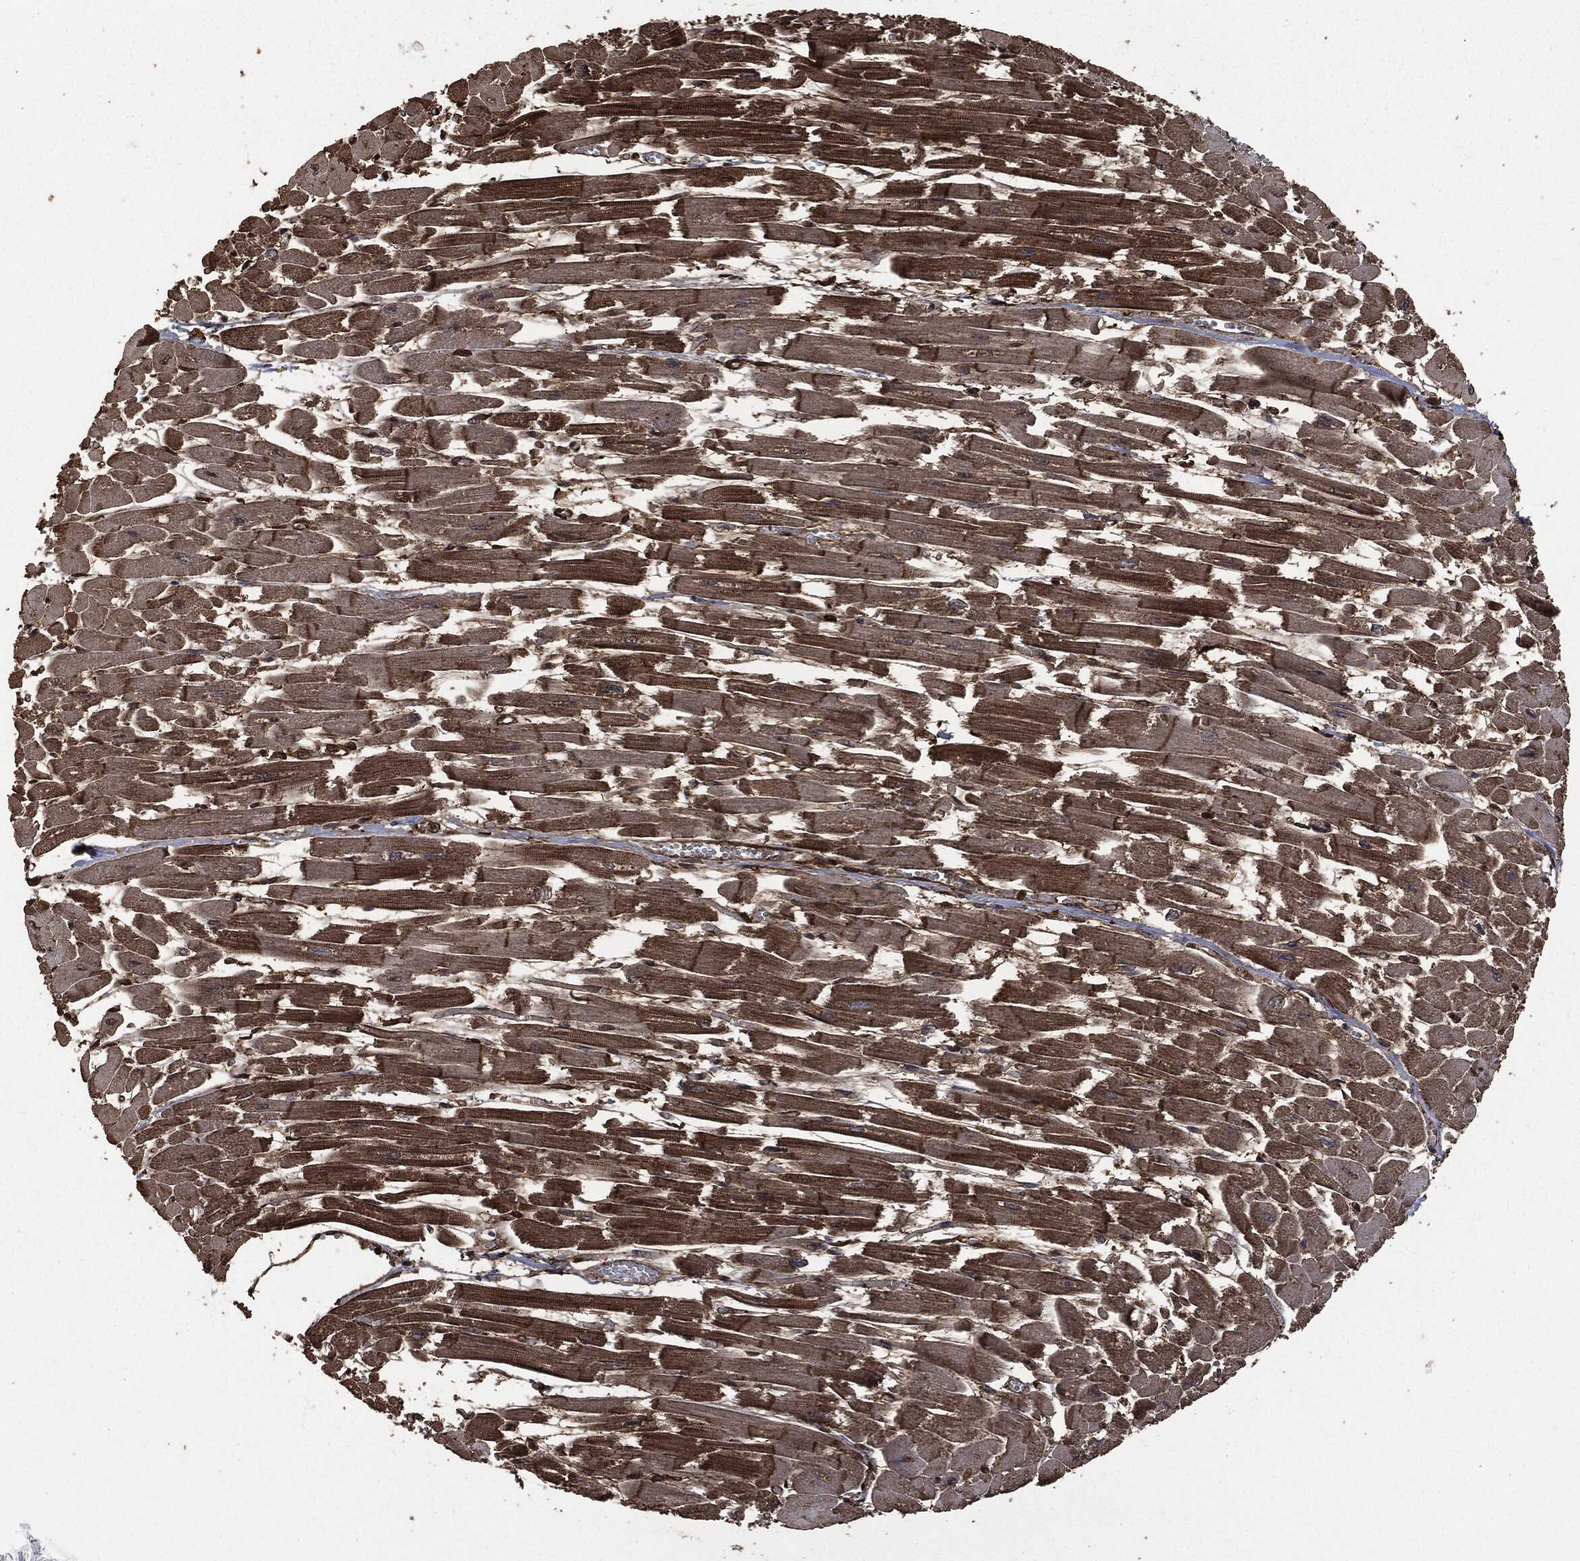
{"staining": {"intensity": "moderate", "quantity": "25%-75%", "location": "cytoplasmic/membranous"}, "tissue": "heart muscle", "cell_type": "Cardiomyocytes", "image_type": "normal", "snomed": [{"axis": "morphology", "description": "Normal tissue, NOS"}, {"axis": "topography", "description": "Heart"}], "caption": "Normal heart muscle exhibits moderate cytoplasmic/membranous staining in approximately 25%-75% of cardiomyocytes, visualized by immunohistochemistry.", "gene": "HRAS", "patient": {"sex": "female", "age": 52}}